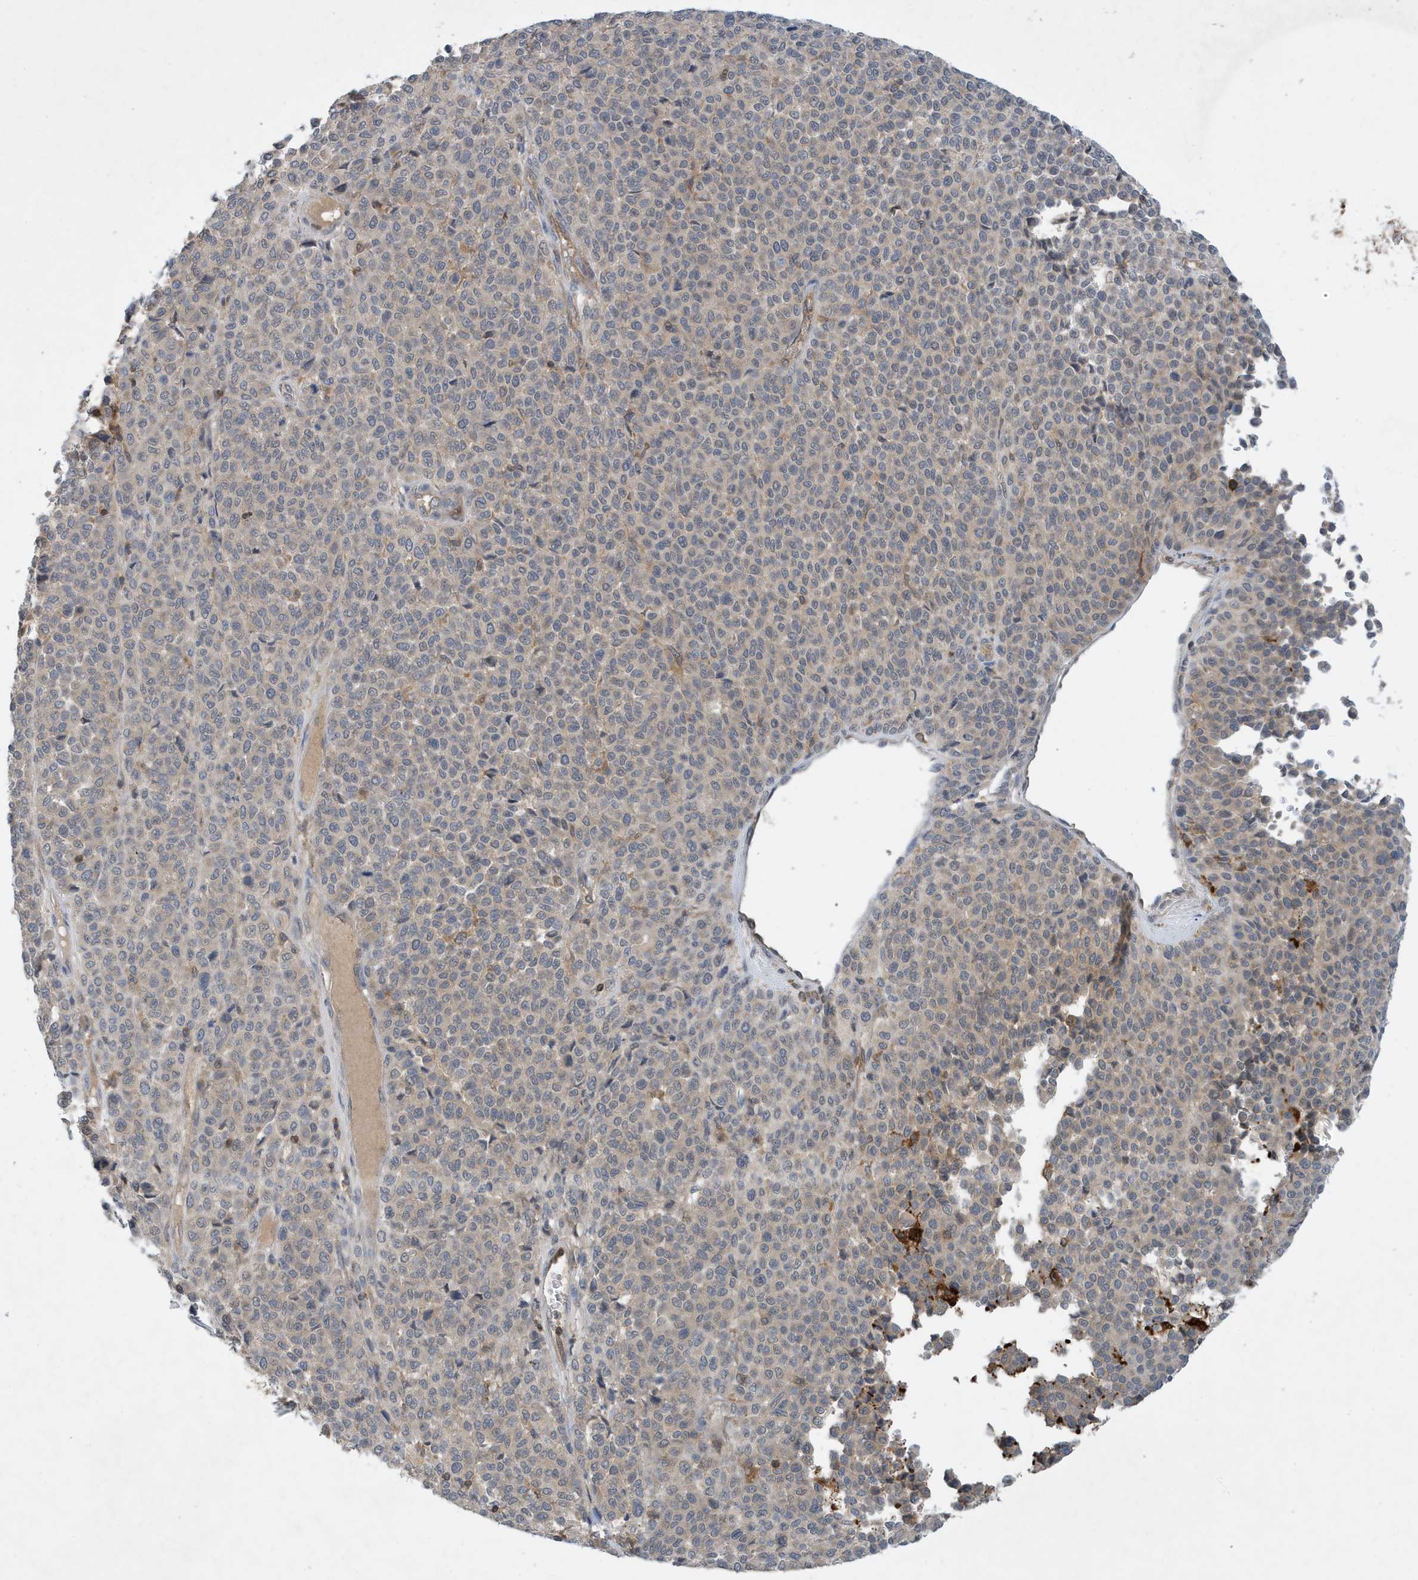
{"staining": {"intensity": "negative", "quantity": "none", "location": "none"}, "tissue": "melanoma", "cell_type": "Tumor cells", "image_type": "cancer", "snomed": [{"axis": "morphology", "description": "Malignant melanoma, Metastatic site"}, {"axis": "topography", "description": "Pancreas"}], "caption": "Immunohistochemistry (IHC) of melanoma demonstrates no positivity in tumor cells.", "gene": "NSUN3", "patient": {"sex": "female", "age": 30}}